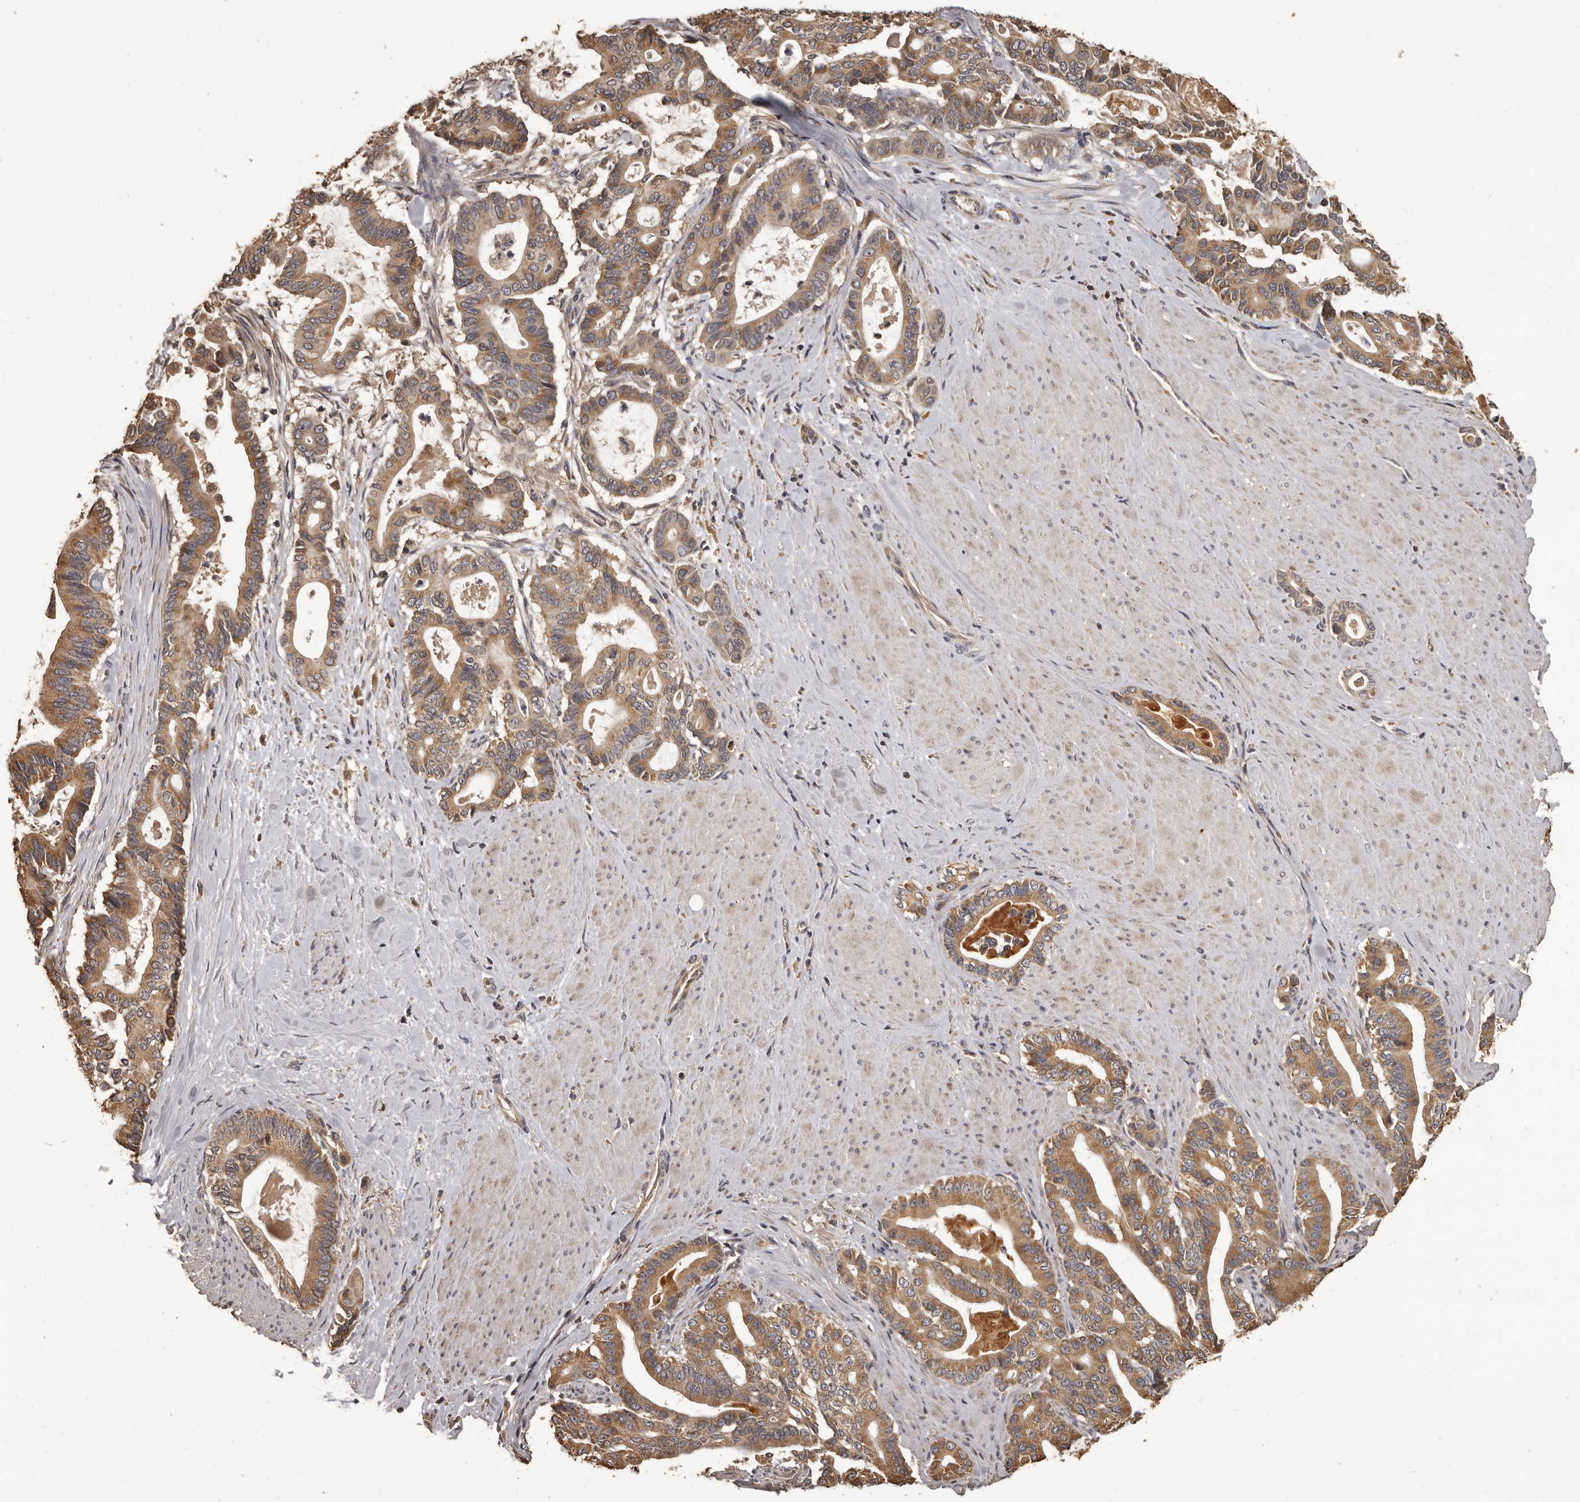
{"staining": {"intensity": "moderate", "quantity": ">75%", "location": "cytoplasmic/membranous"}, "tissue": "pancreatic cancer", "cell_type": "Tumor cells", "image_type": "cancer", "snomed": [{"axis": "morphology", "description": "Adenocarcinoma, NOS"}, {"axis": "topography", "description": "Pancreas"}], "caption": "Protein staining of pancreatic cancer (adenocarcinoma) tissue displays moderate cytoplasmic/membranous positivity in about >75% of tumor cells.", "gene": "MGAT5", "patient": {"sex": "male", "age": 63}}